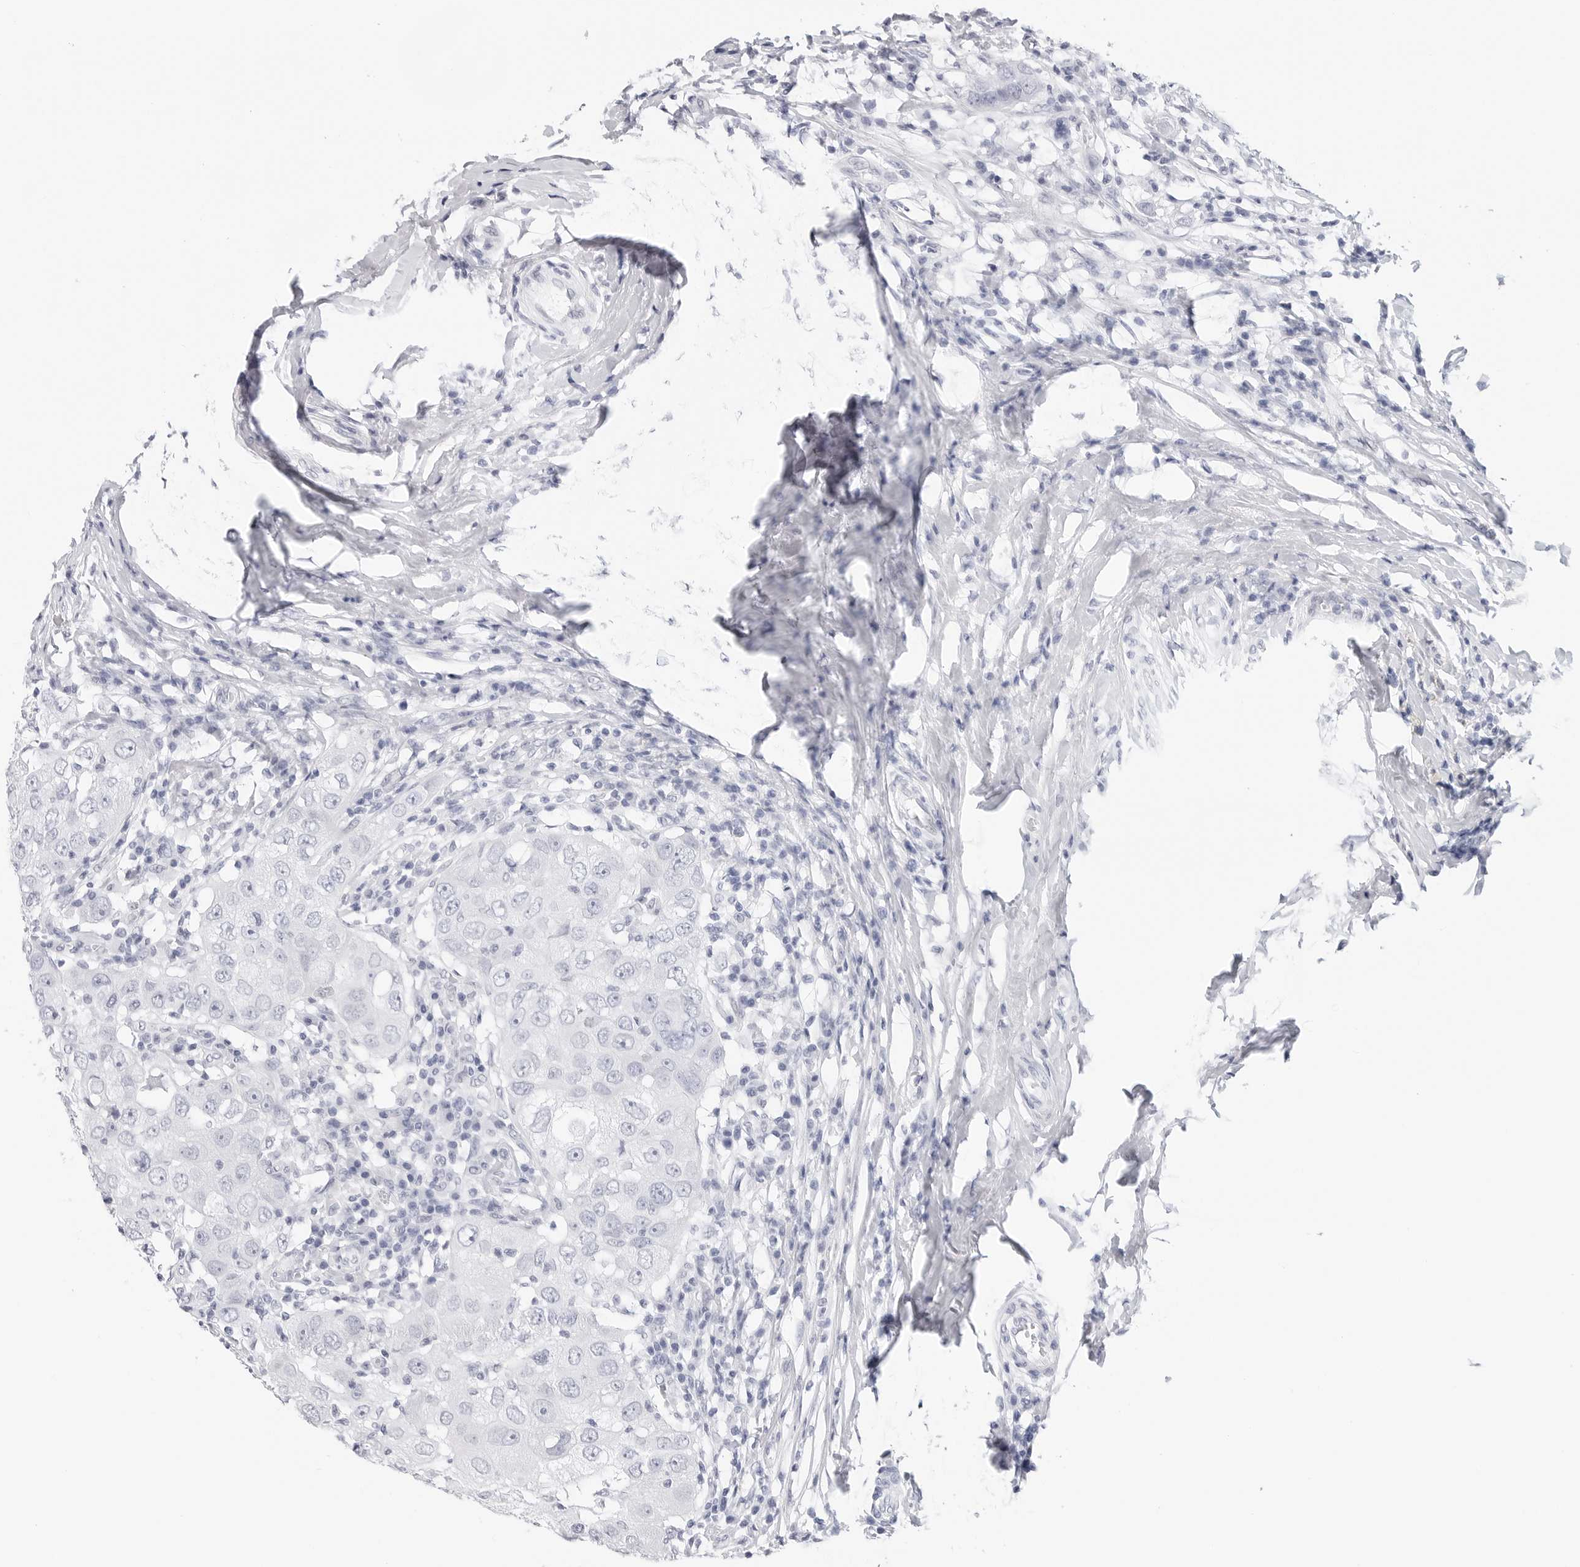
{"staining": {"intensity": "negative", "quantity": "none", "location": "none"}, "tissue": "breast cancer", "cell_type": "Tumor cells", "image_type": "cancer", "snomed": [{"axis": "morphology", "description": "Duct carcinoma"}, {"axis": "topography", "description": "Breast"}], "caption": "Immunohistochemical staining of invasive ductal carcinoma (breast) demonstrates no significant staining in tumor cells. (Stains: DAB (3,3'-diaminobenzidine) immunohistochemistry (IHC) with hematoxylin counter stain, Microscopy: brightfield microscopy at high magnification).", "gene": "SLC19A1", "patient": {"sex": "female", "age": 27}}